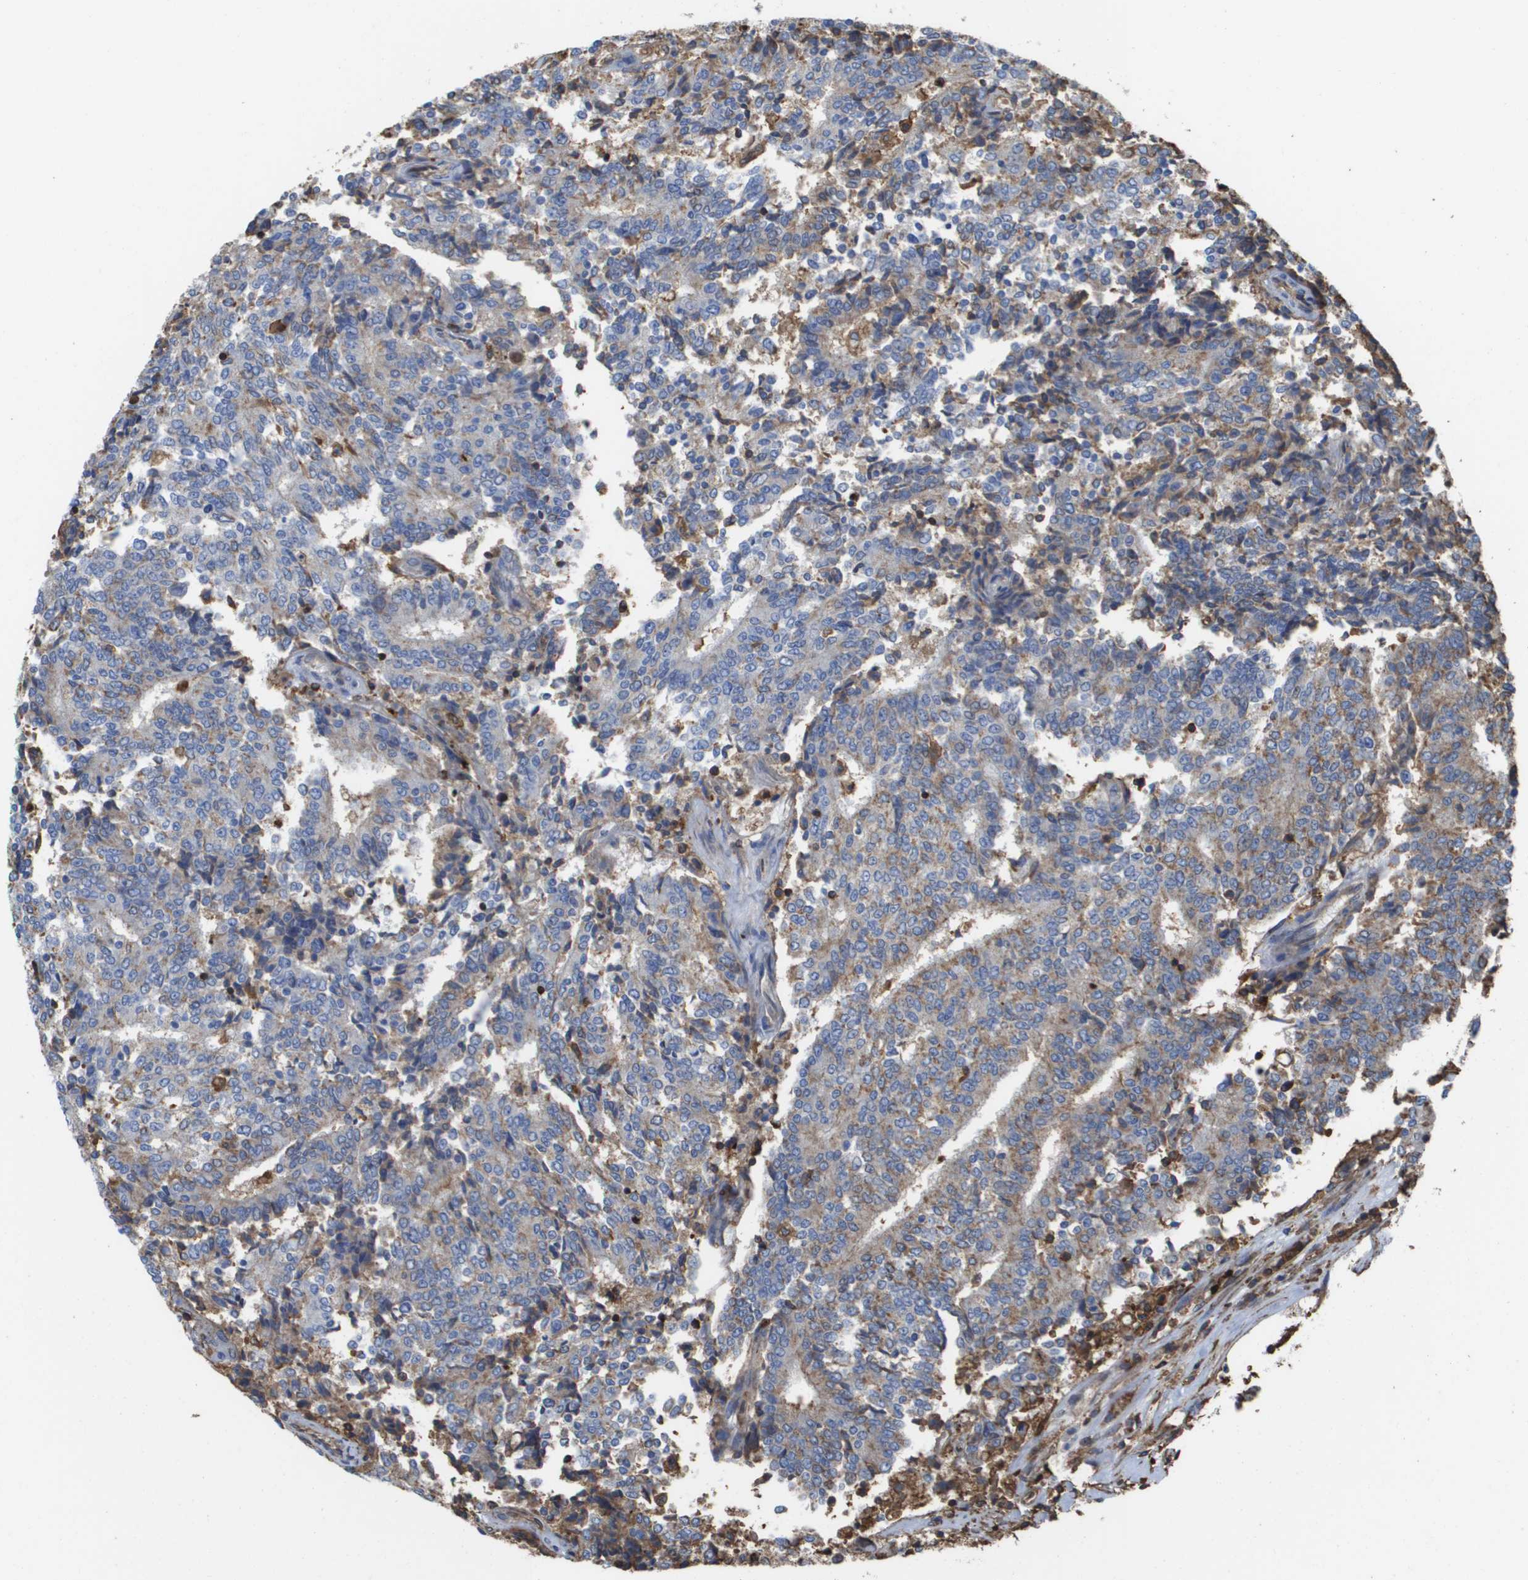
{"staining": {"intensity": "weak", "quantity": "25%-75%", "location": "cytoplasmic/membranous"}, "tissue": "prostate cancer", "cell_type": "Tumor cells", "image_type": "cancer", "snomed": [{"axis": "morphology", "description": "Normal tissue, NOS"}, {"axis": "morphology", "description": "Adenocarcinoma, High grade"}, {"axis": "topography", "description": "Prostate"}, {"axis": "topography", "description": "Seminal veicle"}], "caption": "Prostate cancer stained for a protein (brown) exhibits weak cytoplasmic/membranous positive positivity in about 25%-75% of tumor cells.", "gene": "PASK", "patient": {"sex": "male", "age": 55}}